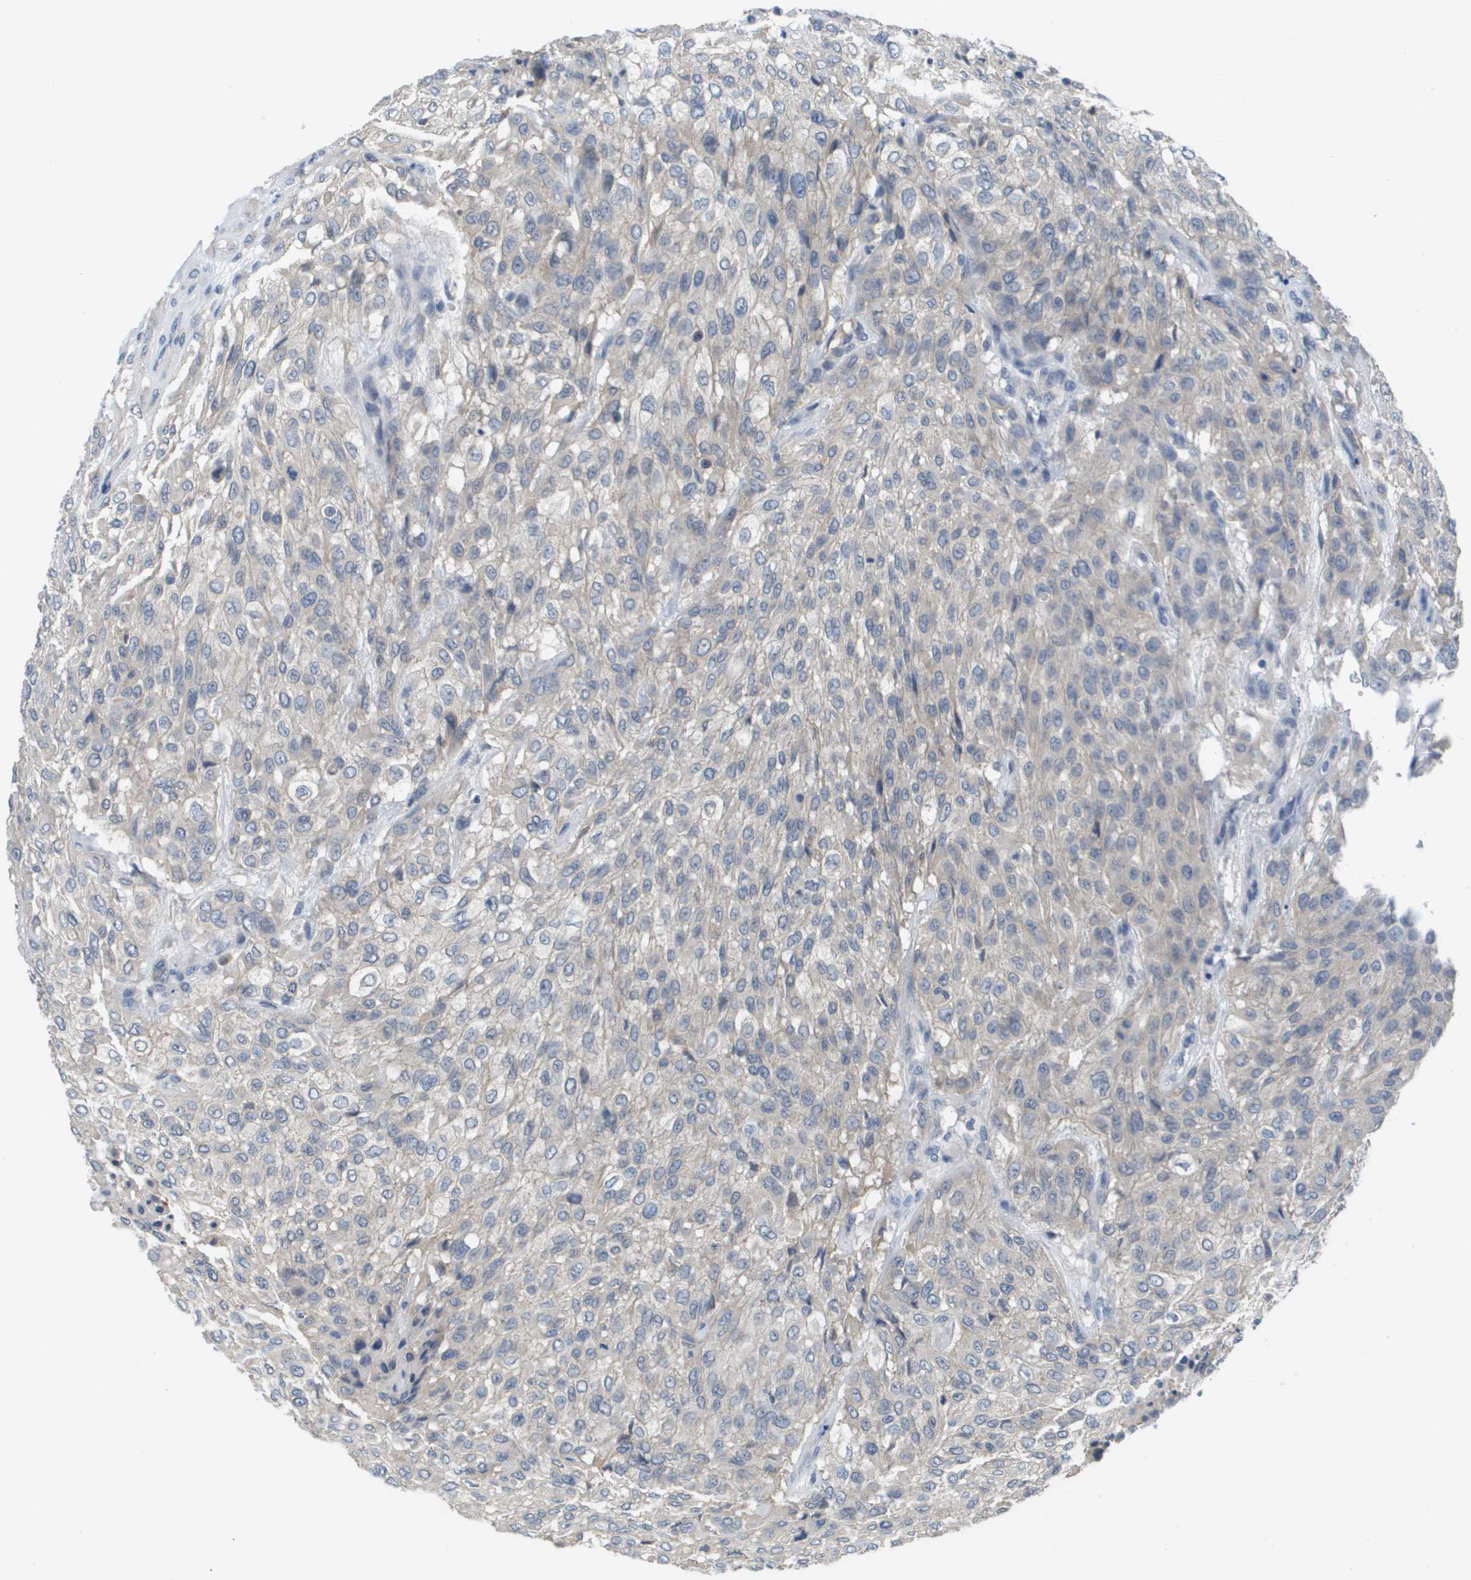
{"staining": {"intensity": "negative", "quantity": "none", "location": "none"}, "tissue": "urothelial cancer", "cell_type": "Tumor cells", "image_type": "cancer", "snomed": [{"axis": "morphology", "description": "Urothelial carcinoma, High grade"}, {"axis": "topography", "description": "Urinary bladder"}], "caption": "Image shows no significant protein positivity in tumor cells of urothelial cancer.", "gene": "NCS1", "patient": {"sex": "male", "age": 57}}